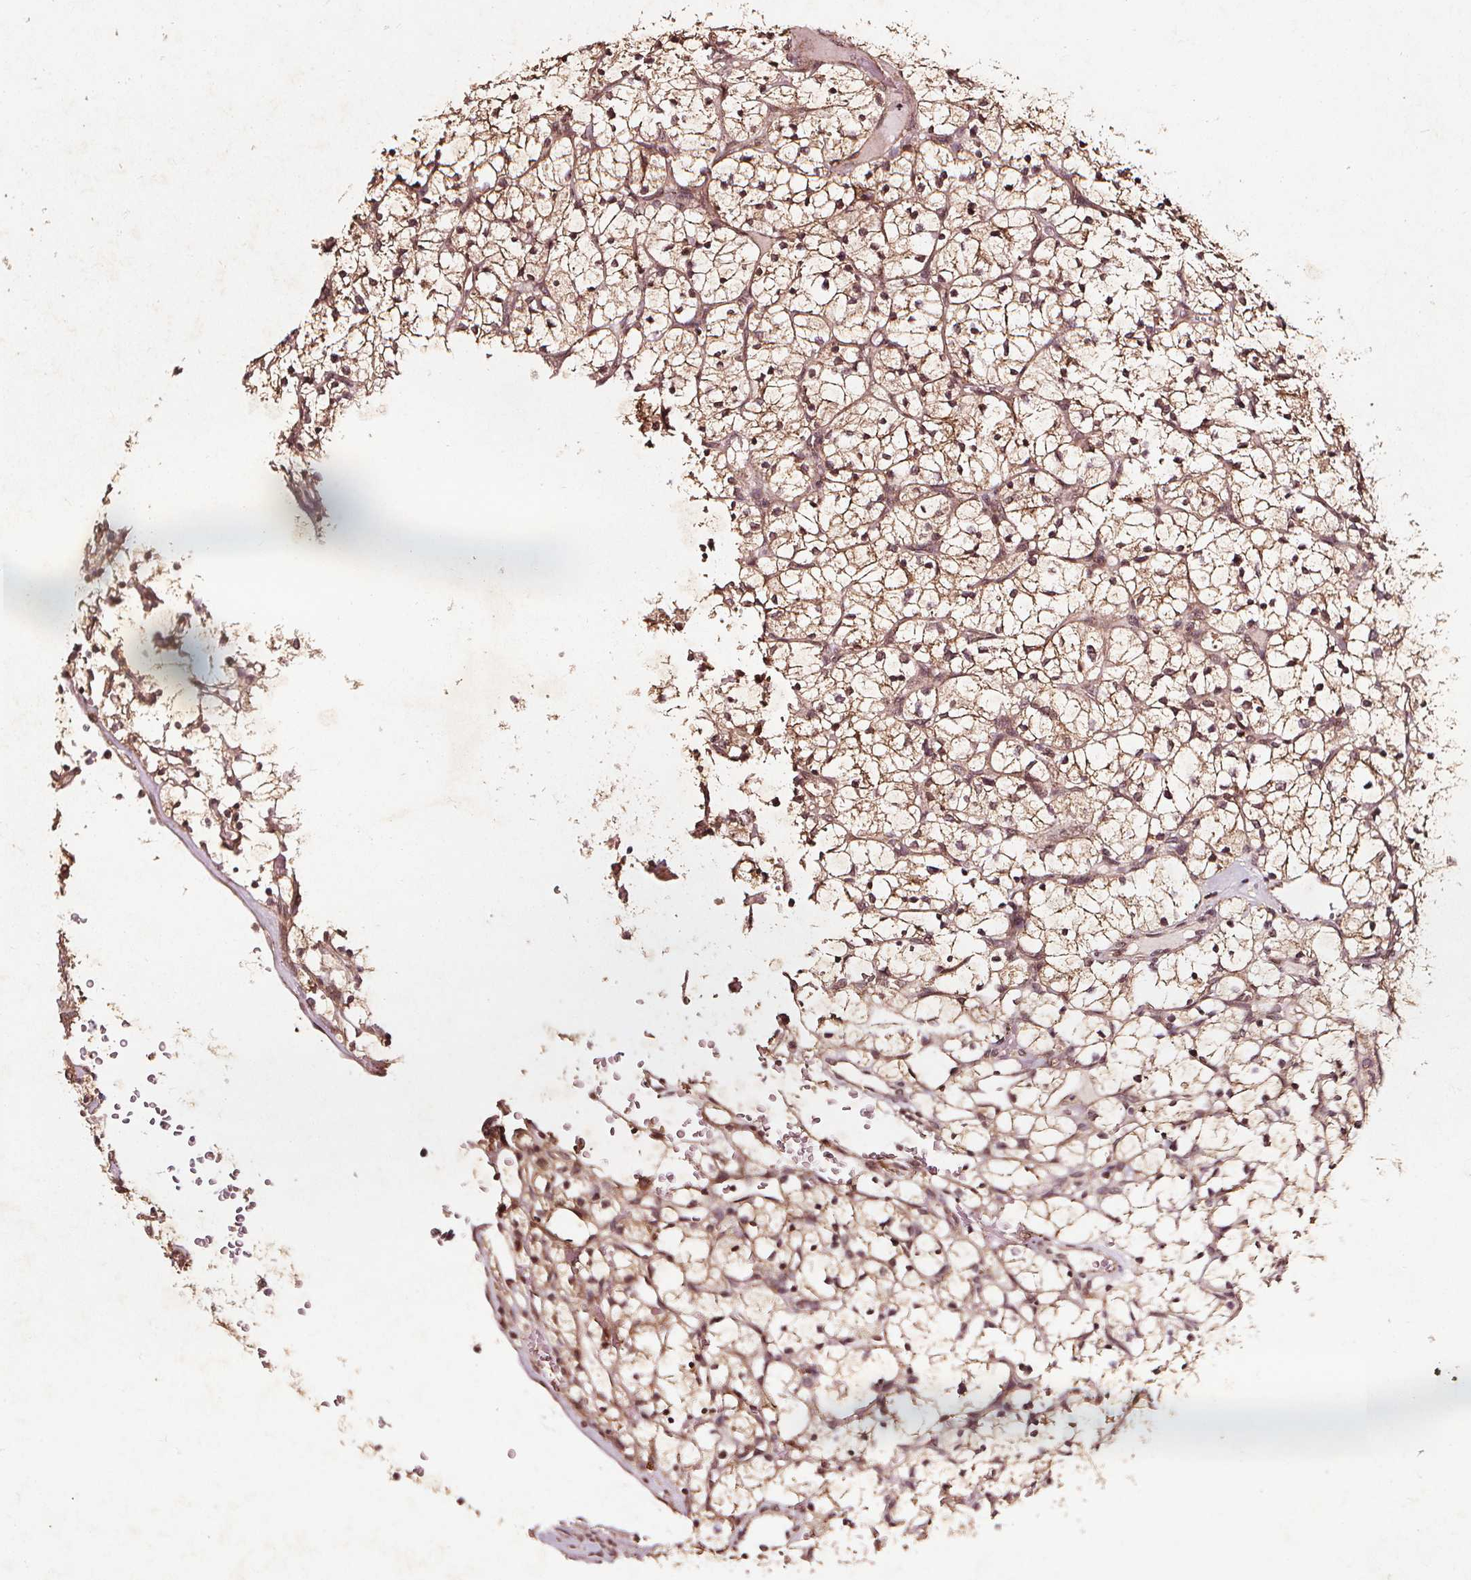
{"staining": {"intensity": "moderate", "quantity": "25%-75%", "location": "cytoplasmic/membranous"}, "tissue": "renal cancer", "cell_type": "Tumor cells", "image_type": "cancer", "snomed": [{"axis": "morphology", "description": "Adenocarcinoma, NOS"}, {"axis": "topography", "description": "Kidney"}], "caption": "Moderate cytoplasmic/membranous protein expression is seen in about 25%-75% of tumor cells in renal cancer (adenocarcinoma).", "gene": "ABCA1", "patient": {"sex": "female", "age": 64}}